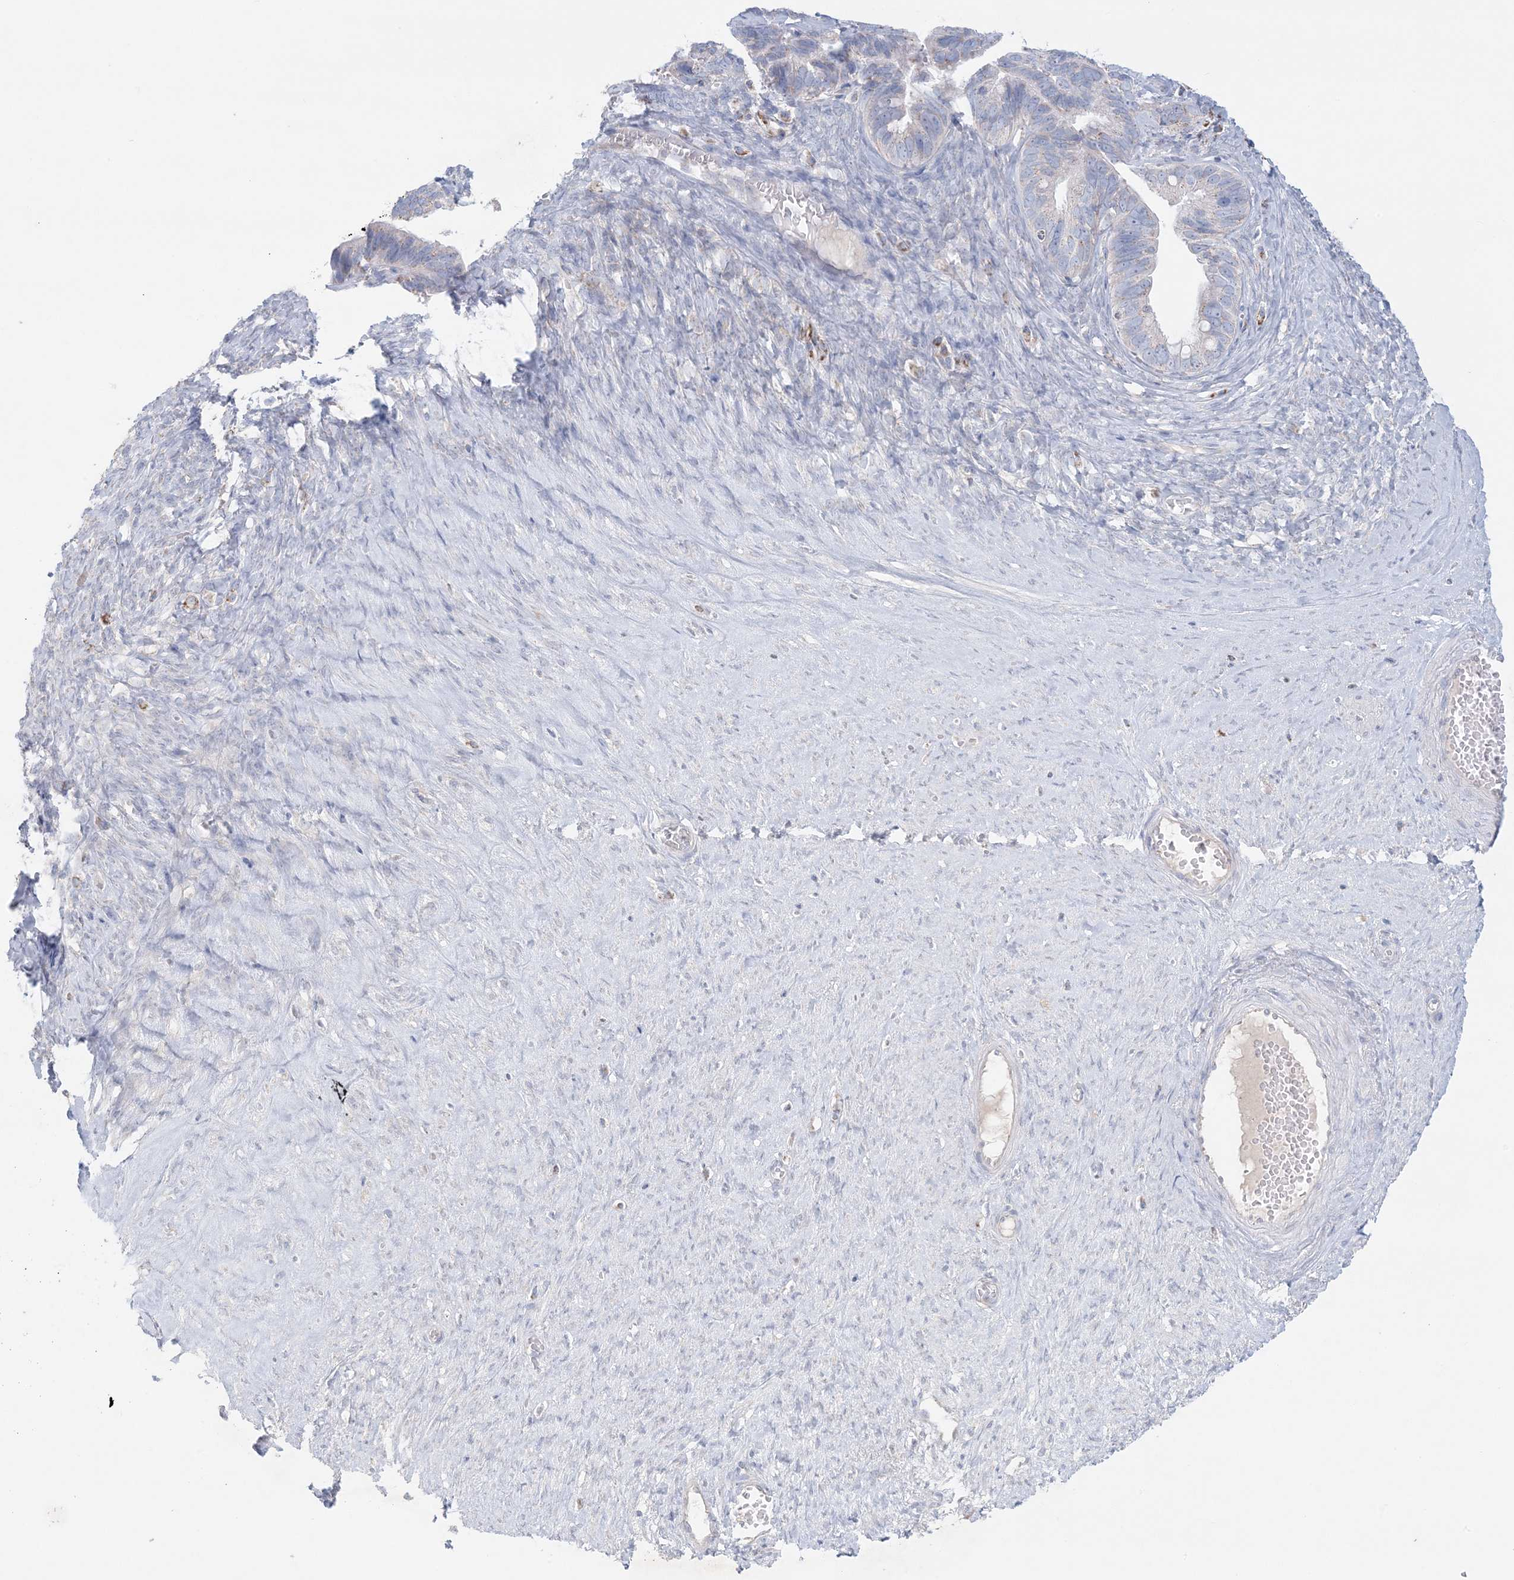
{"staining": {"intensity": "negative", "quantity": "none", "location": "none"}, "tissue": "ovarian cancer", "cell_type": "Tumor cells", "image_type": "cancer", "snomed": [{"axis": "morphology", "description": "Cystadenocarcinoma, serous, NOS"}, {"axis": "topography", "description": "Ovary"}], "caption": "Ovarian cancer stained for a protein using IHC shows no positivity tumor cells.", "gene": "KCTD6", "patient": {"sex": "female", "age": 56}}